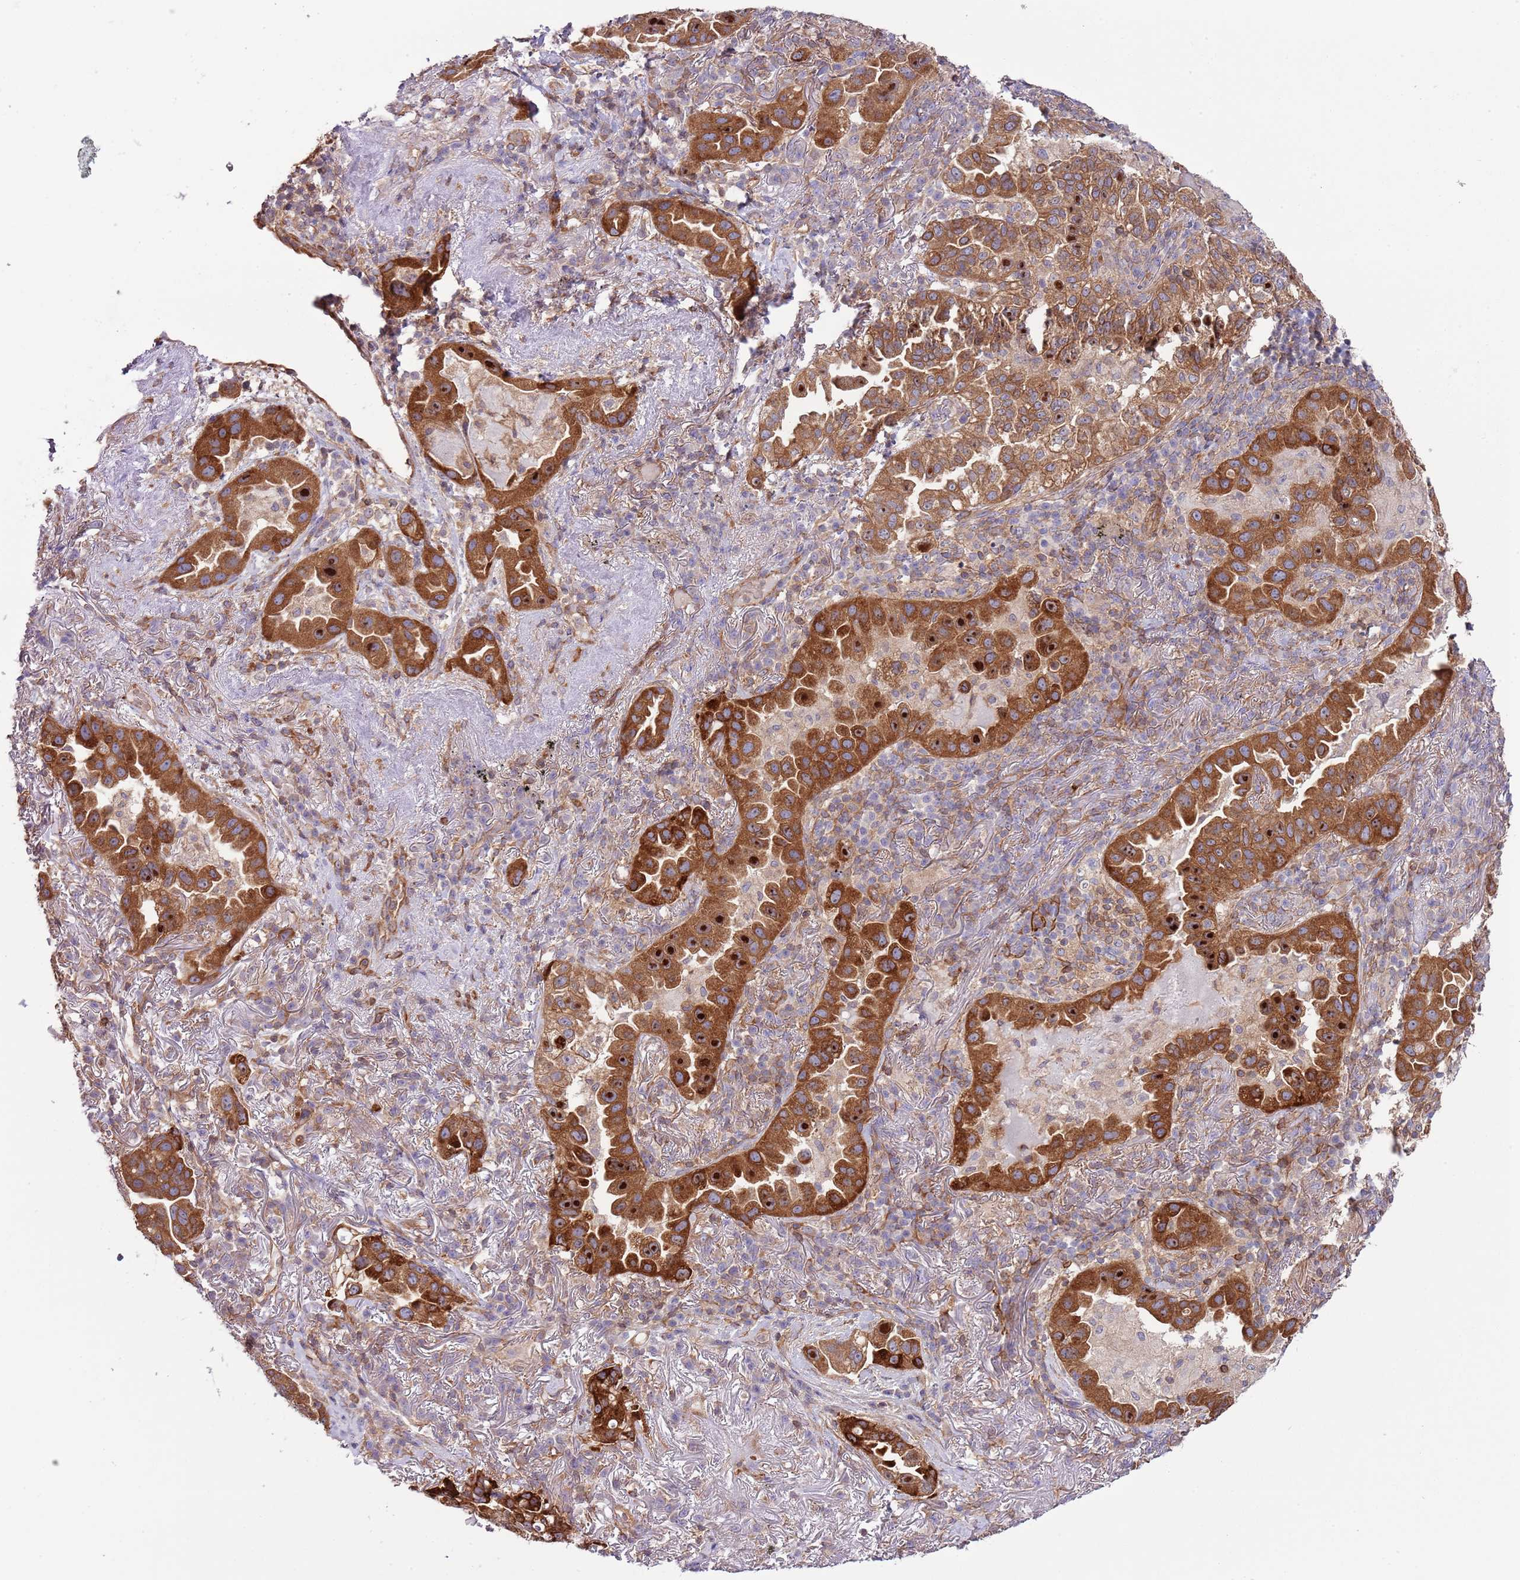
{"staining": {"intensity": "strong", "quantity": ">75%", "location": "cytoplasmic/membranous"}, "tissue": "lung cancer", "cell_type": "Tumor cells", "image_type": "cancer", "snomed": [{"axis": "morphology", "description": "Adenocarcinoma, NOS"}, {"axis": "topography", "description": "Lung"}], "caption": "High-magnification brightfield microscopy of adenocarcinoma (lung) stained with DAB (3,3'-diaminobenzidine) (brown) and counterstained with hematoxylin (blue). tumor cells exhibit strong cytoplasmic/membranous expression is present in approximately>75% of cells.", "gene": "LPIN2", "patient": {"sex": "female", "age": 69}}